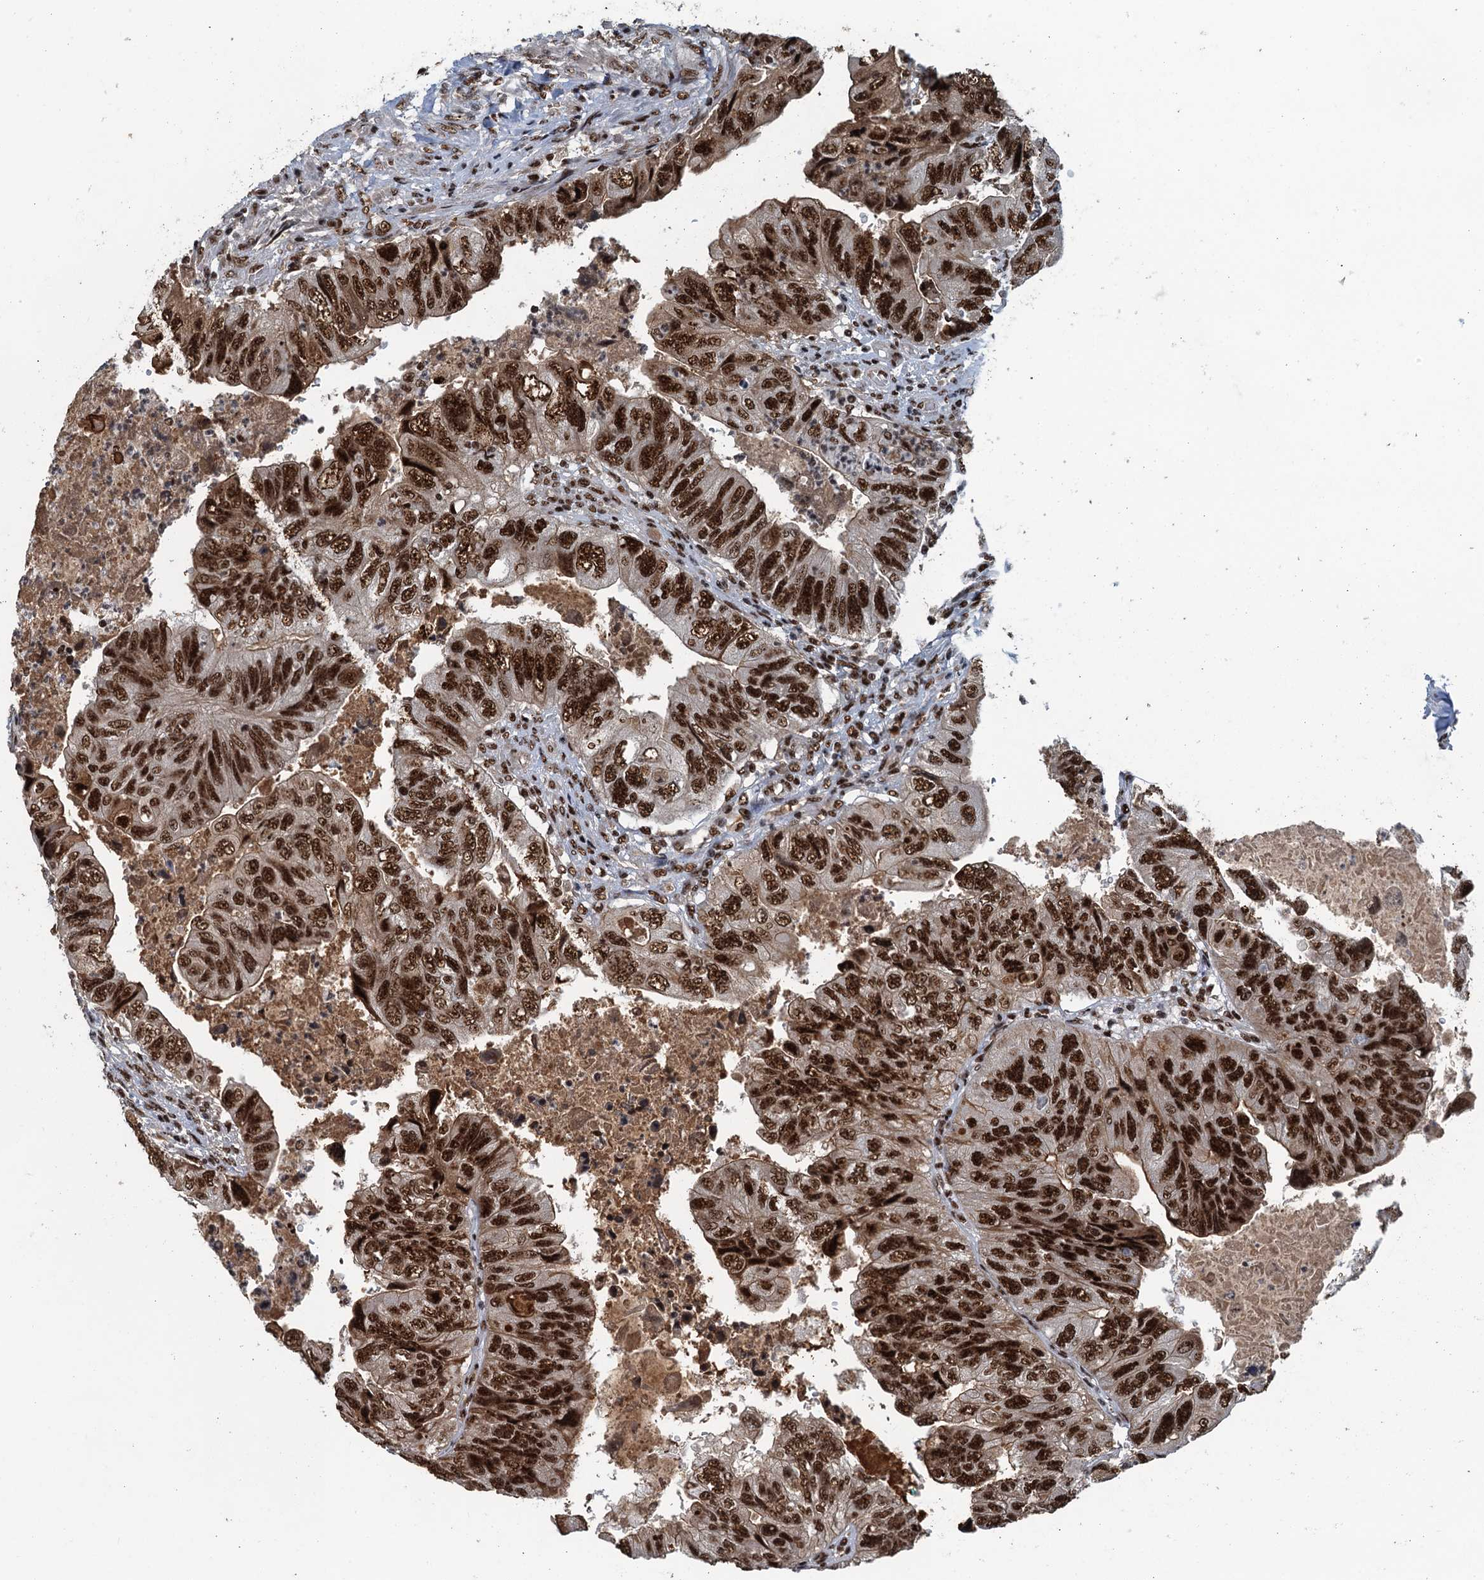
{"staining": {"intensity": "strong", "quantity": ">75%", "location": "nuclear"}, "tissue": "colorectal cancer", "cell_type": "Tumor cells", "image_type": "cancer", "snomed": [{"axis": "morphology", "description": "Adenocarcinoma, NOS"}, {"axis": "topography", "description": "Rectum"}], "caption": "This is an image of immunohistochemistry (IHC) staining of colorectal cancer, which shows strong staining in the nuclear of tumor cells.", "gene": "ZC3H18", "patient": {"sex": "male", "age": 63}}